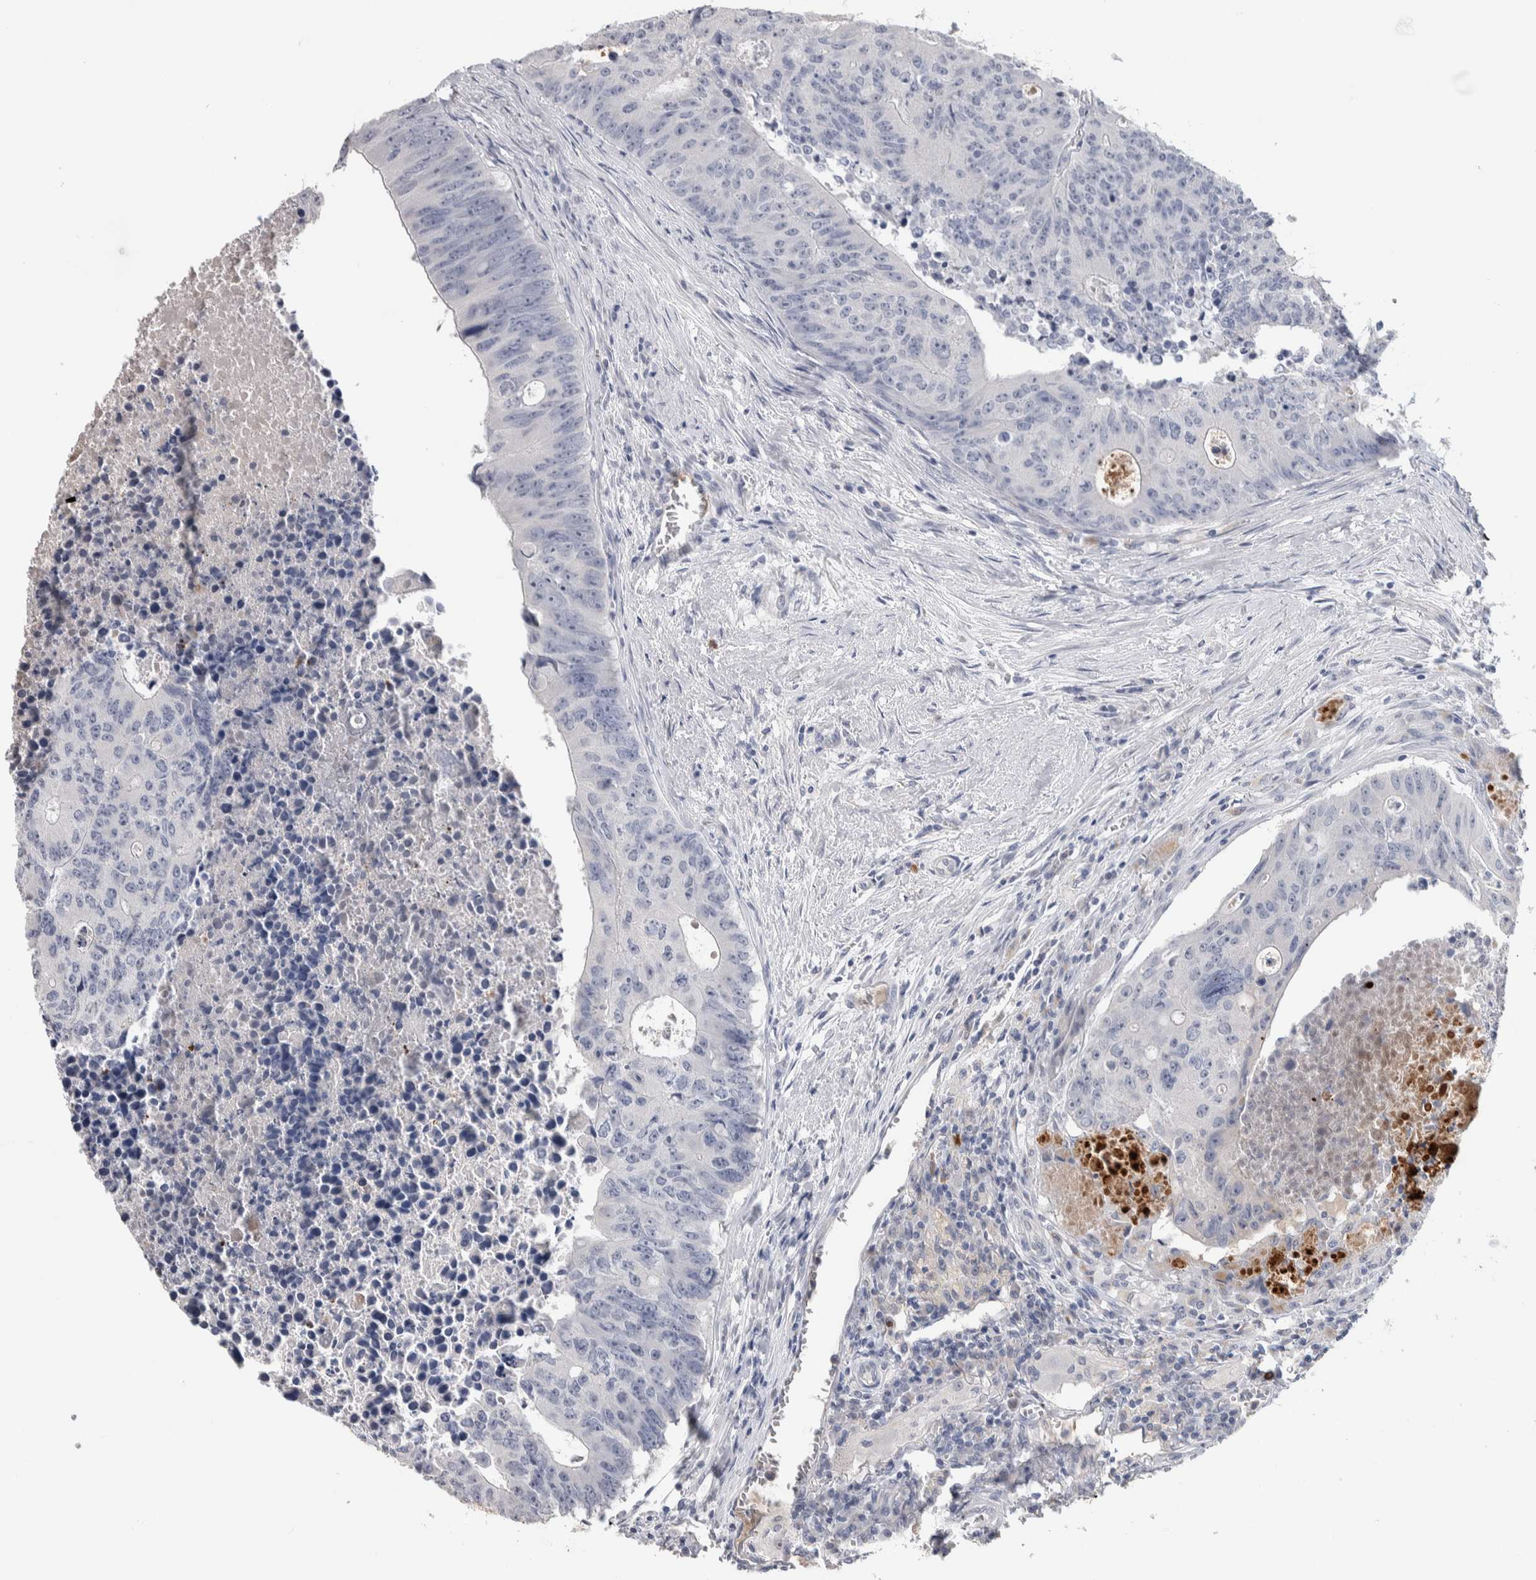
{"staining": {"intensity": "negative", "quantity": "none", "location": "none"}, "tissue": "colorectal cancer", "cell_type": "Tumor cells", "image_type": "cancer", "snomed": [{"axis": "morphology", "description": "Adenocarcinoma, NOS"}, {"axis": "topography", "description": "Colon"}], "caption": "A high-resolution histopathology image shows immunohistochemistry staining of colorectal cancer (adenocarcinoma), which exhibits no significant positivity in tumor cells. Brightfield microscopy of immunohistochemistry (IHC) stained with DAB (brown) and hematoxylin (blue), captured at high magnification.", "gene": "TMEM102", "patient": {"sex": "male", "age": 87}}